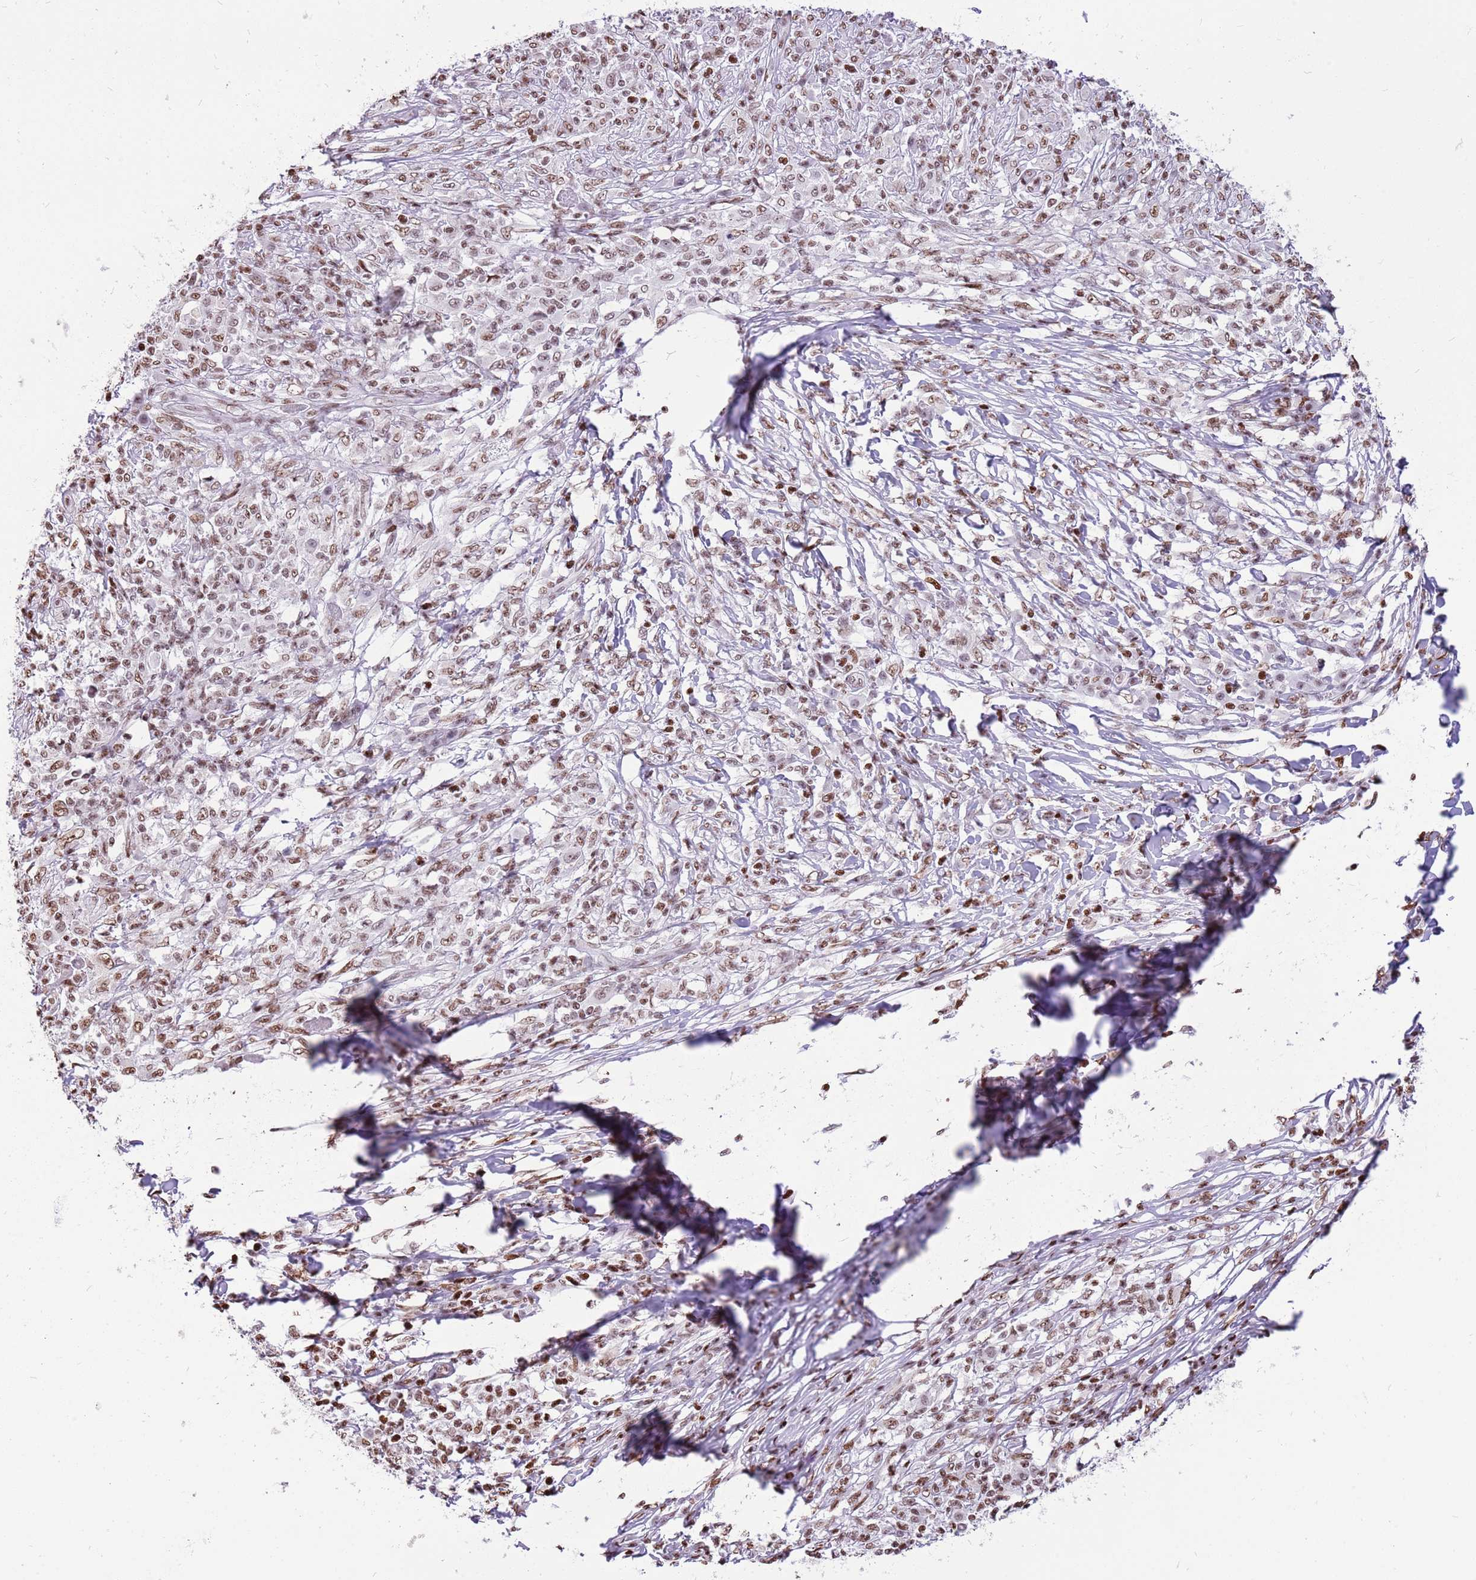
{"staining": {"intensity": "weak", "quantity": ">75%", "location": "nuclear"}, "tissue": "melanoma", "cell_type": "Tumor cells", "image_type": "cancer", "snomed": [{"axis": "morphology", "description": "Malignant melanoma, NOS"}, {"axis": "topography", "description": "Skin"}], "caption": "A low amount of weak nuclear expression is present in approximately >75% of tumor cells in melanoma tissue.", "gene": "WASHC4", "patient": {"sex": "male", "age": 66}}